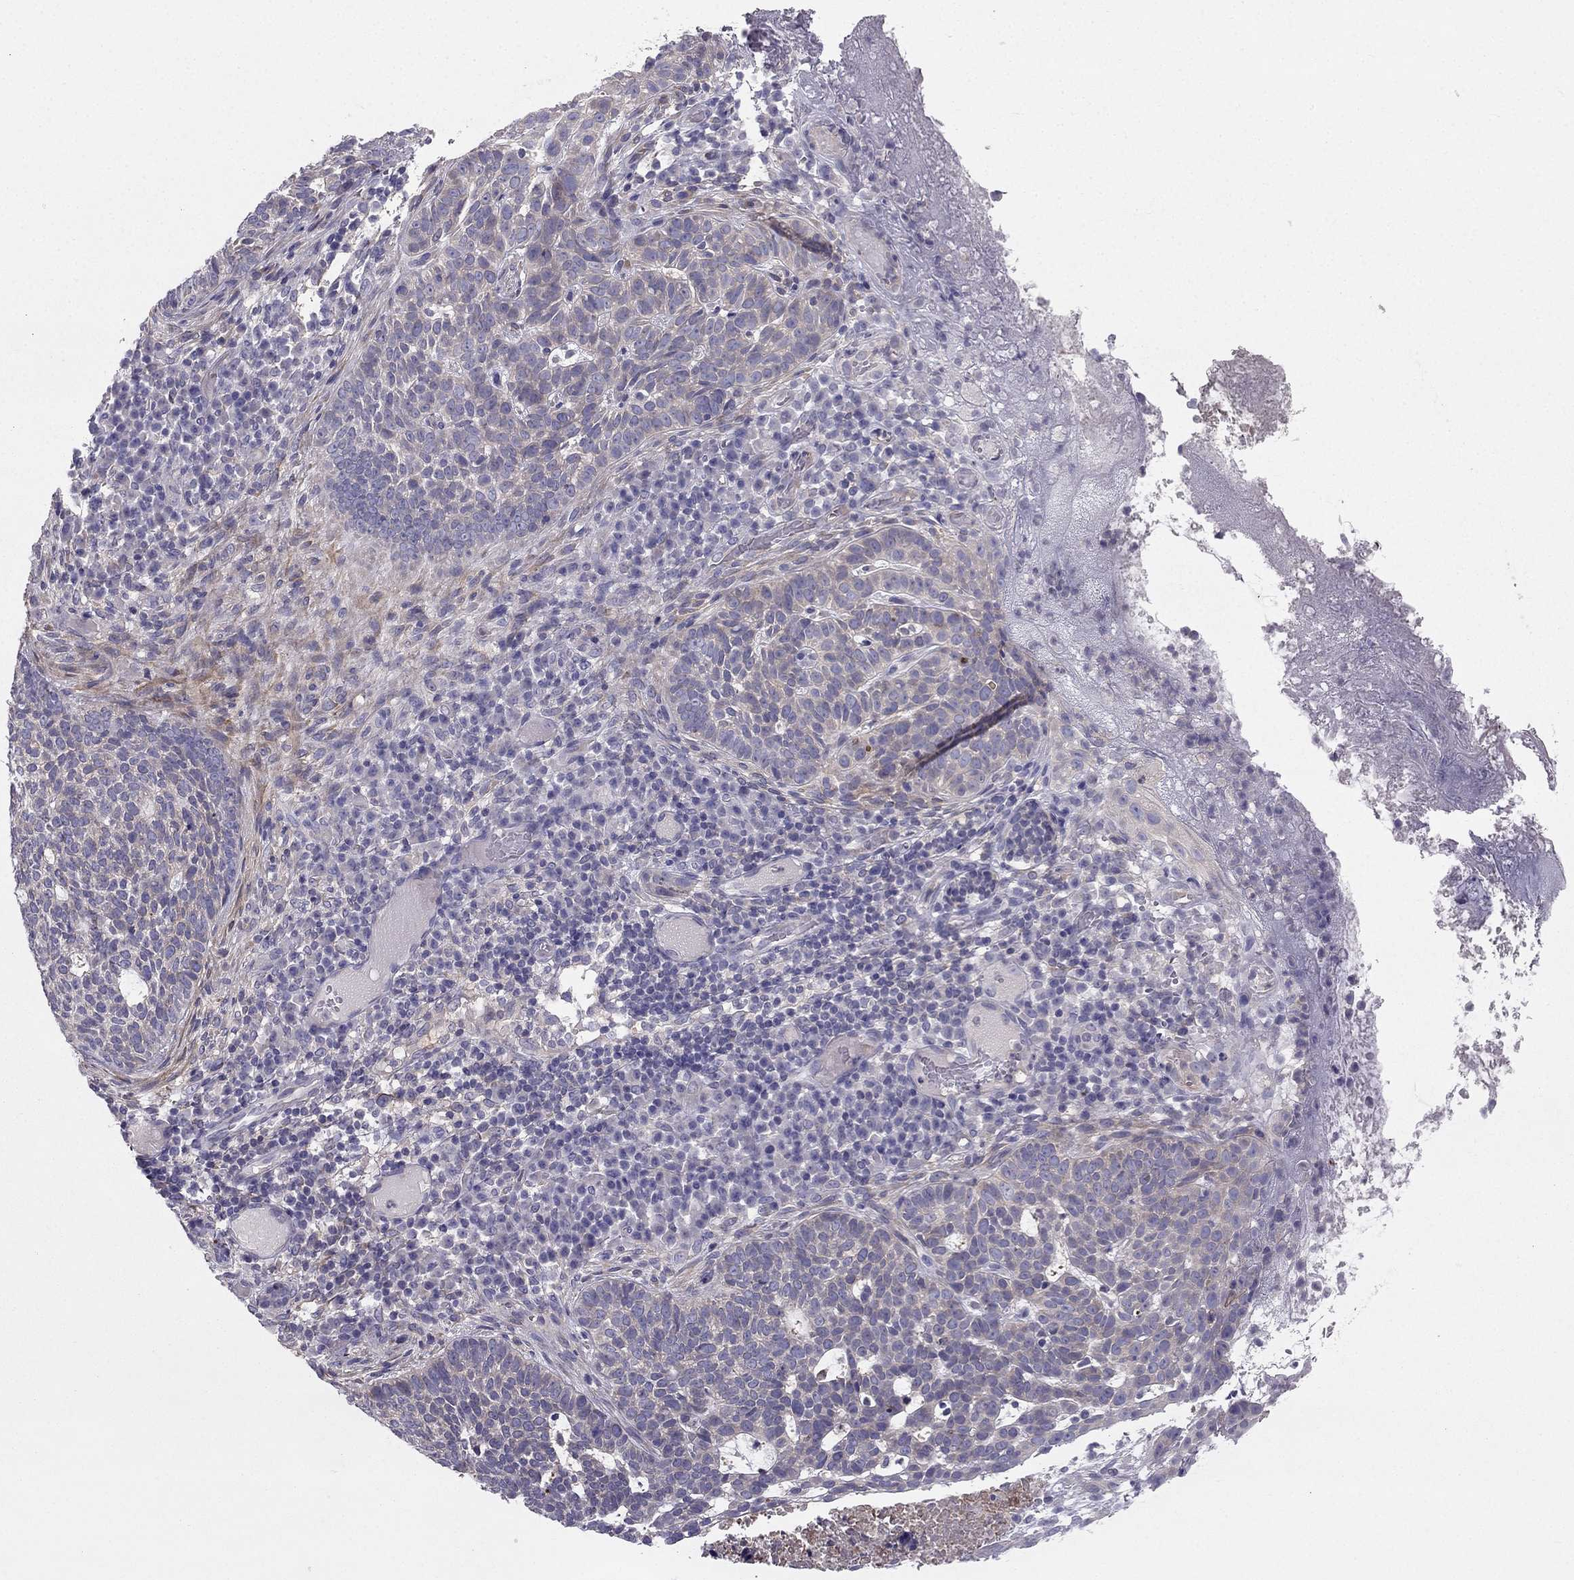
{"staining": {"intensity": "negative", "quantity": "none", "location": "none"}, "tissue": "skin cancer", "cell_type": "Tumor cells", "image_type": "cancer", "snomed": [{"axis": "morphology", "description": "Basal cell carcinoma"}, {"axis": "topography", "description": "Skin"}], "caption": "Tumor cells are negative for protein expression in human skin cancer. The staining was performed using DAB (3,3'-diaminobenzidine) to visualize the protein expression in brown, while the nuclei were stained in blue with hematoxylin (Magnification: 20x).", "gene": "SYT5", "patient": {"sex": "female", "age": 69}}